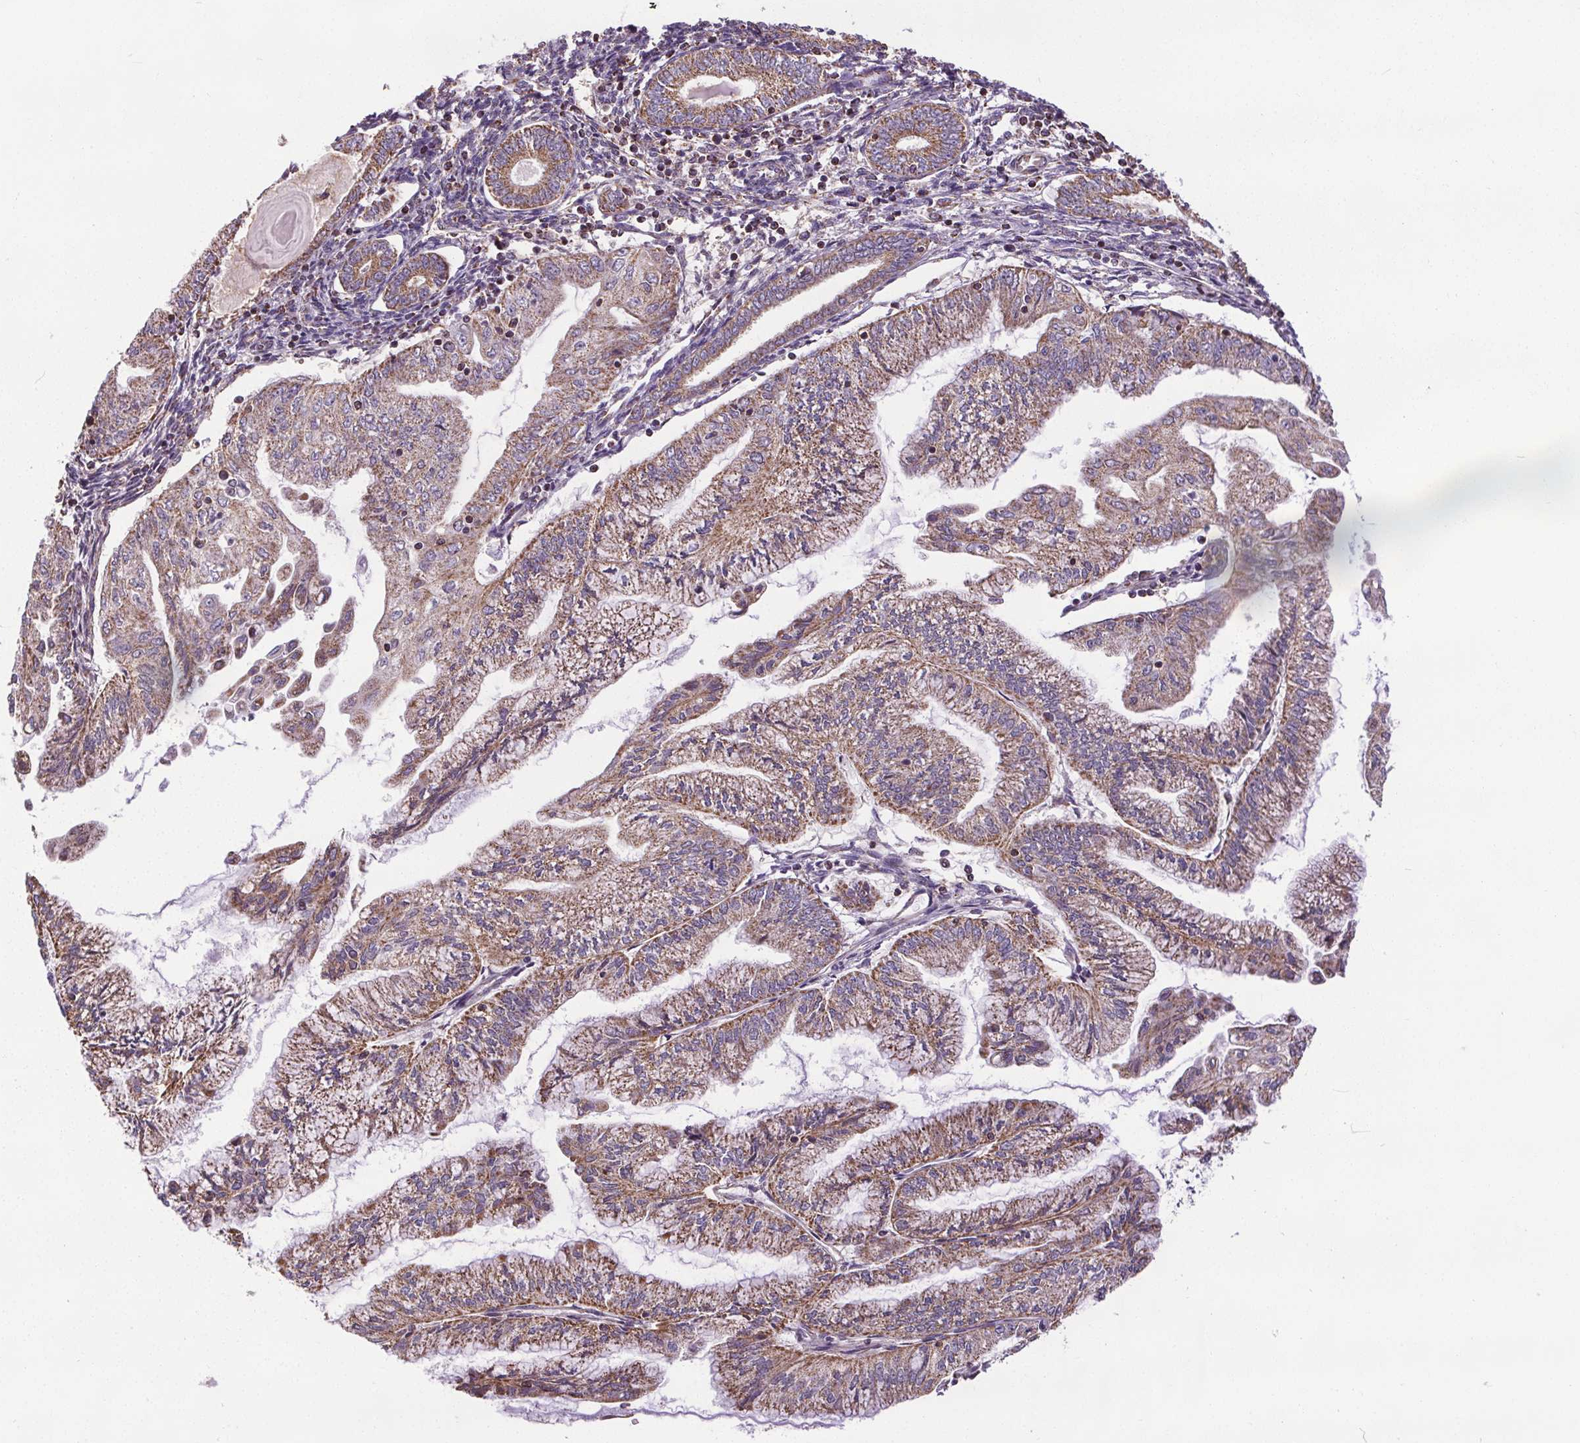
{"staining": {"intensity": "moderate", "quantity": "25%-75%", "location": "cytoplasmic/membranous"}, "tissue": "endometrial cancer", "cell_type": "Tumor cells", "image_type": "cancer", "snomed": [{"axis": "morphology", "description": "Adenocarcinoma, NOS"}, {"axis": "topography", "description": "Endometrium"}], "caption": "Moderate cytoplasmic/membranous protein staining is appreciated in about 25%-75% of tumor cells in adenocarcinoma (endometrial). (DAB (3,3'-diaminobenzidine) = brown stain, brightfield microscopy at high magnification).", "gene": "ZNF548", "patient": {"sex": "female", "age": 55}}